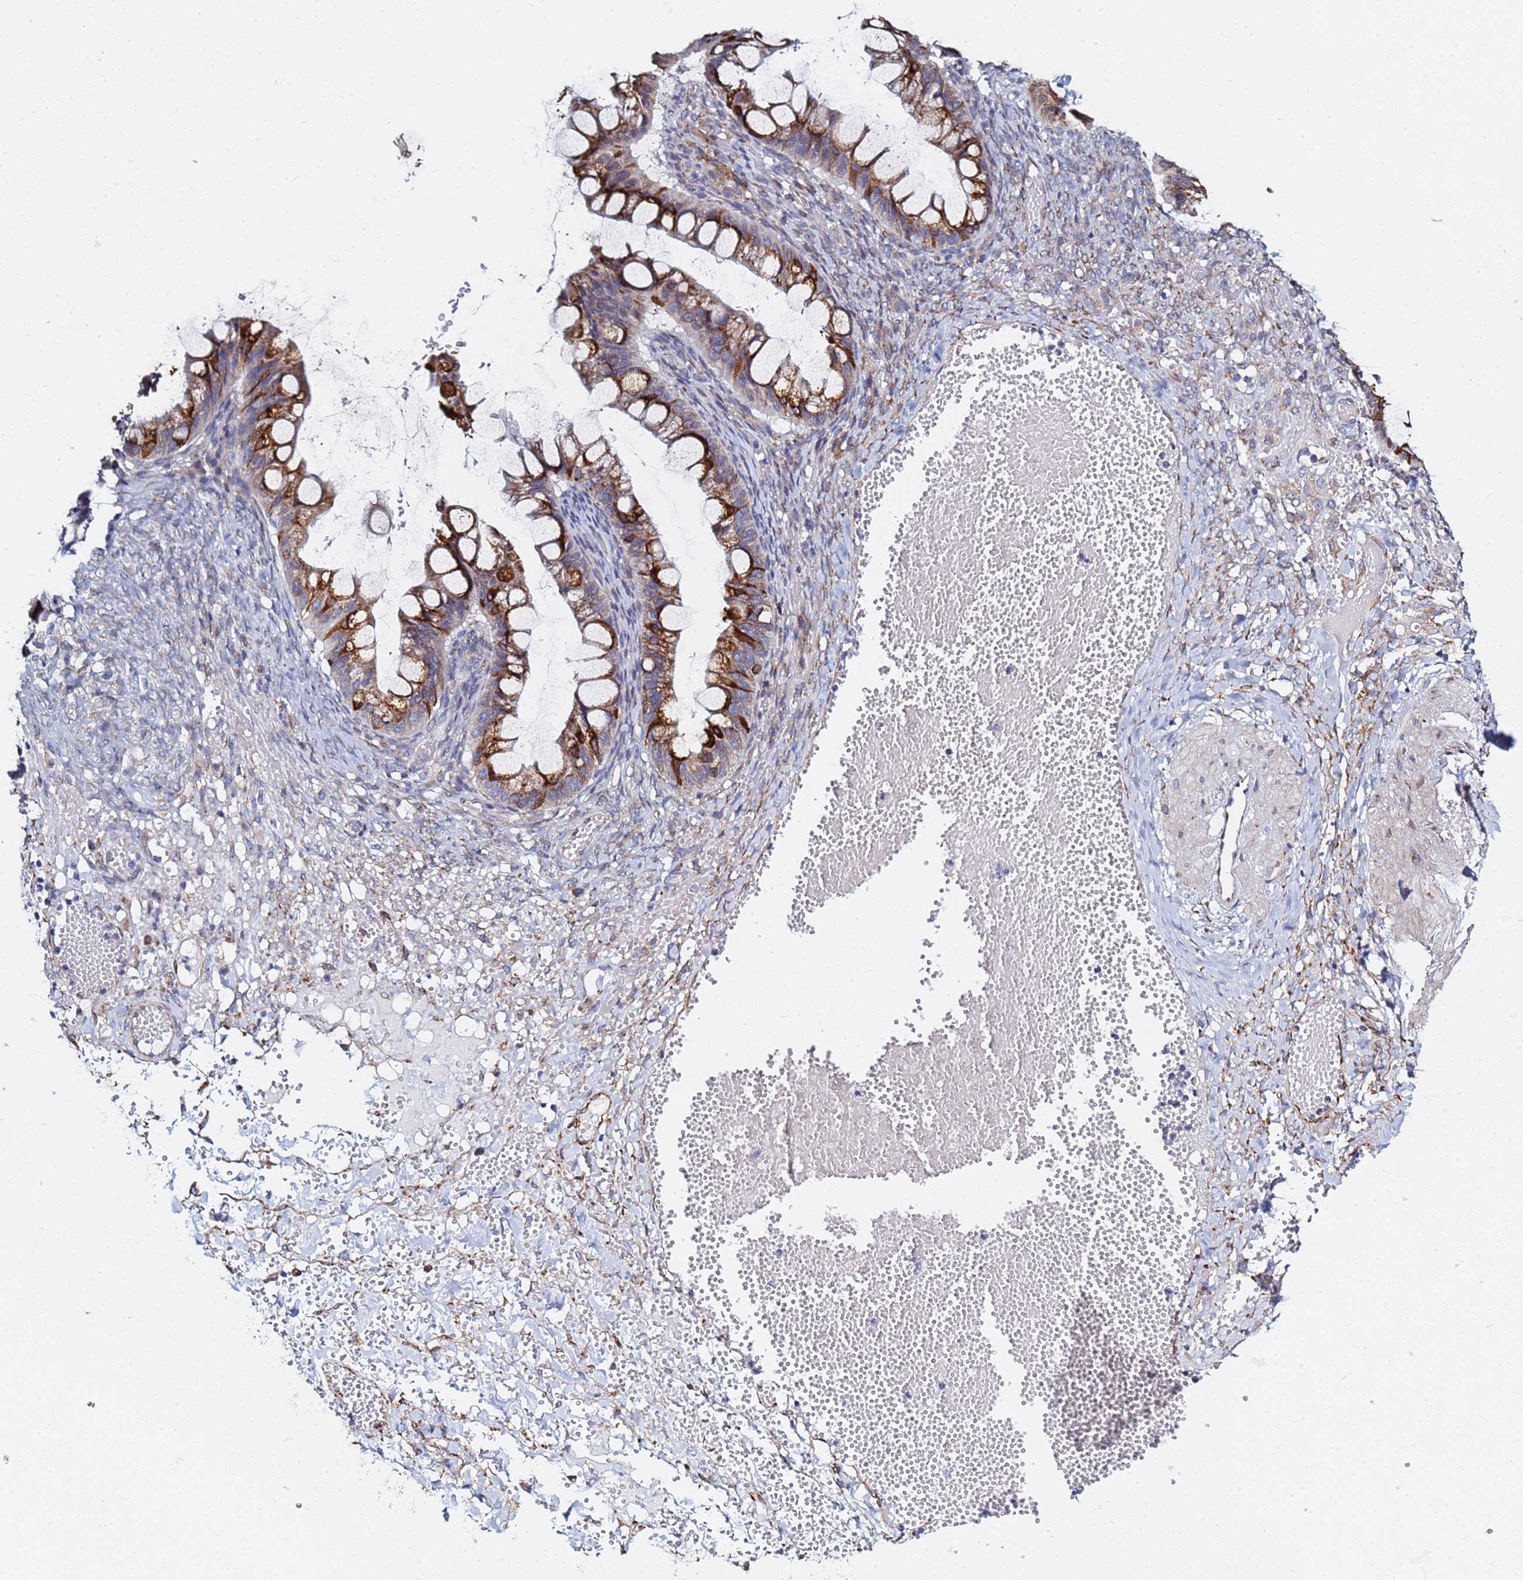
{"staining": {"intensity": "strong", "quantity": "25%-75%", "location": "cytoplasmic/membranous"}, "tissue": "ovarian cancer", "cell_type": "Tumor cells", "image_type": "cancer", "snomed": [{"axis": "morphology", "description": "Cystadenocarcinoma, mucinous, NOS"}, {"axis": "topography", "description": "Ovary"}], "caption": "This is an image of immunohistochemistry (IHC) staining of mucinous cystadenocarcinoma (ovarian), which shows strong staining in the cytoplasmic/membranous of tumor cells.", "gene": "GDAP2", "patient": {"sex": "female", "age": 73}}